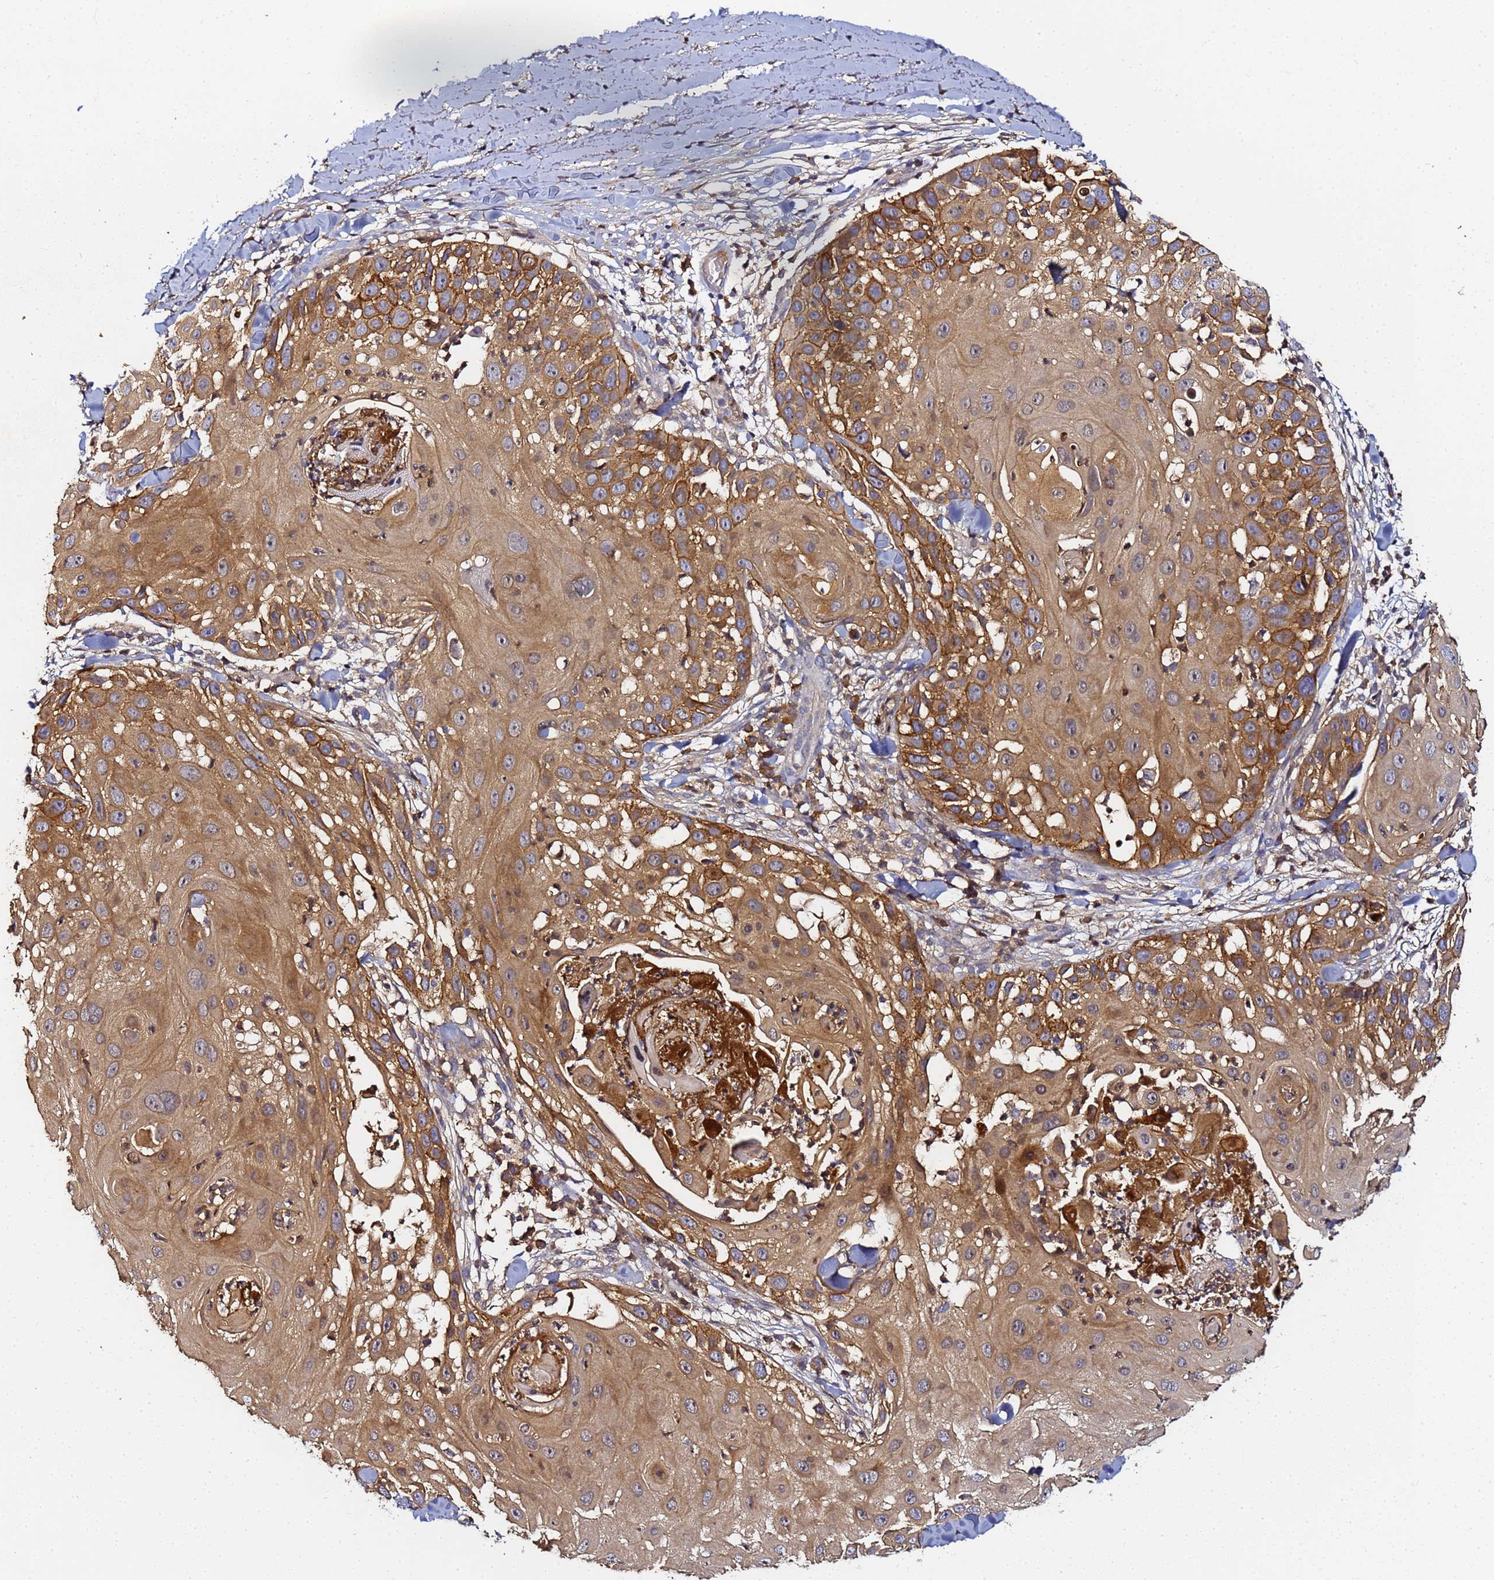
{"staining": {"intensity": "moderate", "quantity": "<25%", "location": "cytoplasmic/membranous"}, "tissue": "skin cancer", "cell_type": "Tumor cells", "image_type": "cancer", "snomed": [{"axis": "morphology", "description": "Squamous cell carcinoma, NOS"}, {"axis": "topography", "description": "Skin"}], "caption": "Immunohistochemistry photomicrograph of neoplastic tissue: skin squamous cell carcinoma stained using immunohistochemistry (IHC) reveals low levels of moderate protein expression localized specifically in the cytoplasmic/membranous of tumor cells, appearing as a cytoplasmic/membranous brown color.", "gene": "LRRC69", "patient": {"sex": "female", "age": 44}}